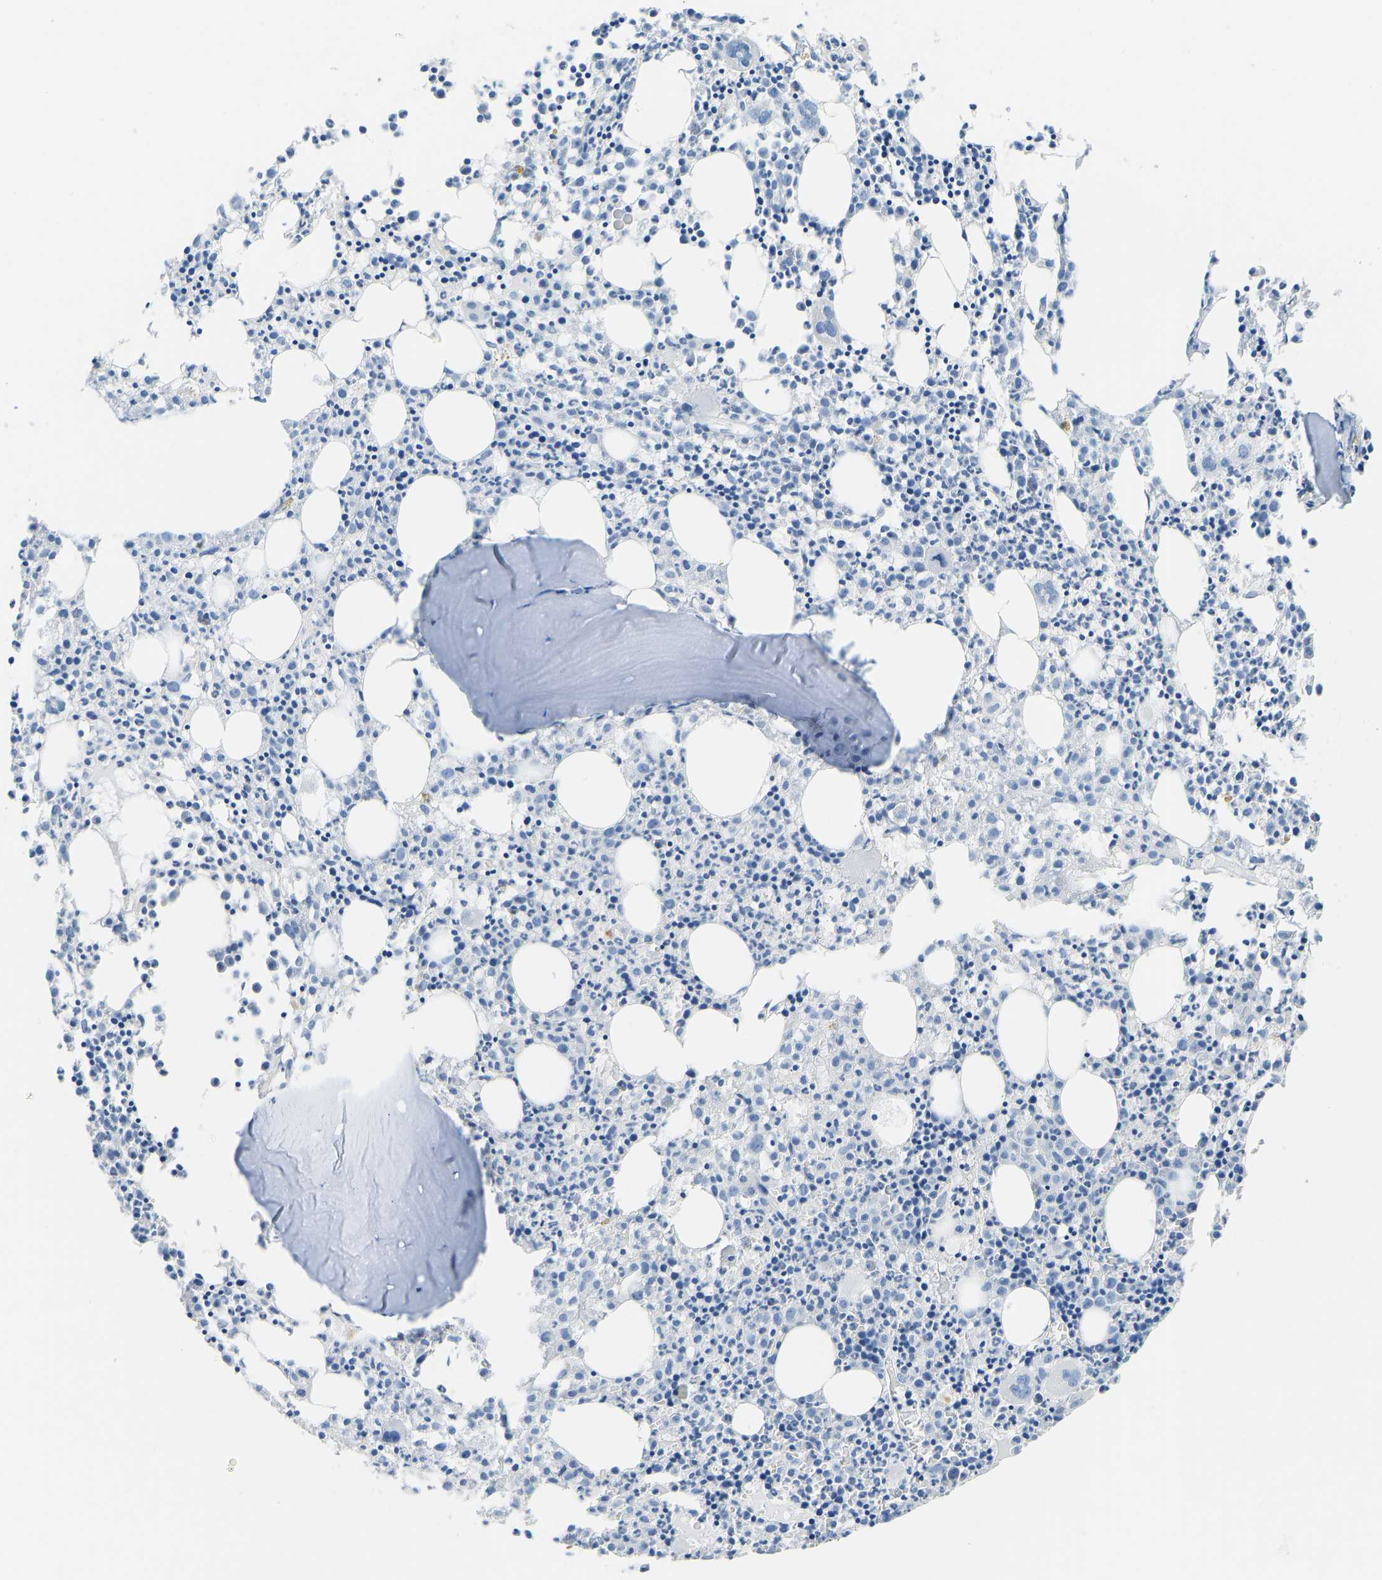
{"staining": {"intensity": "negative", "quantity": "none", "location": "none"}, "tissue": "bone marrow", "cell_type": "Hematopoietic cells", "image_type": "normal", "snomed": [{"axis": "morphology", "description": "Normal tissue, NOS"}, {"axis": "morphology", "description": "Inflammation, NOS"}, {"axis": "topography", "description": "Bone marrow"}], "caption": "There is no significant expression in hematopoietic cells of bone marrow. (DAB (3,3'-diaminobenzidine) IHC with hematoxylin counter stain).", "gene": "ATP1A1", "patient": {"sex": "male", "age": 25}}